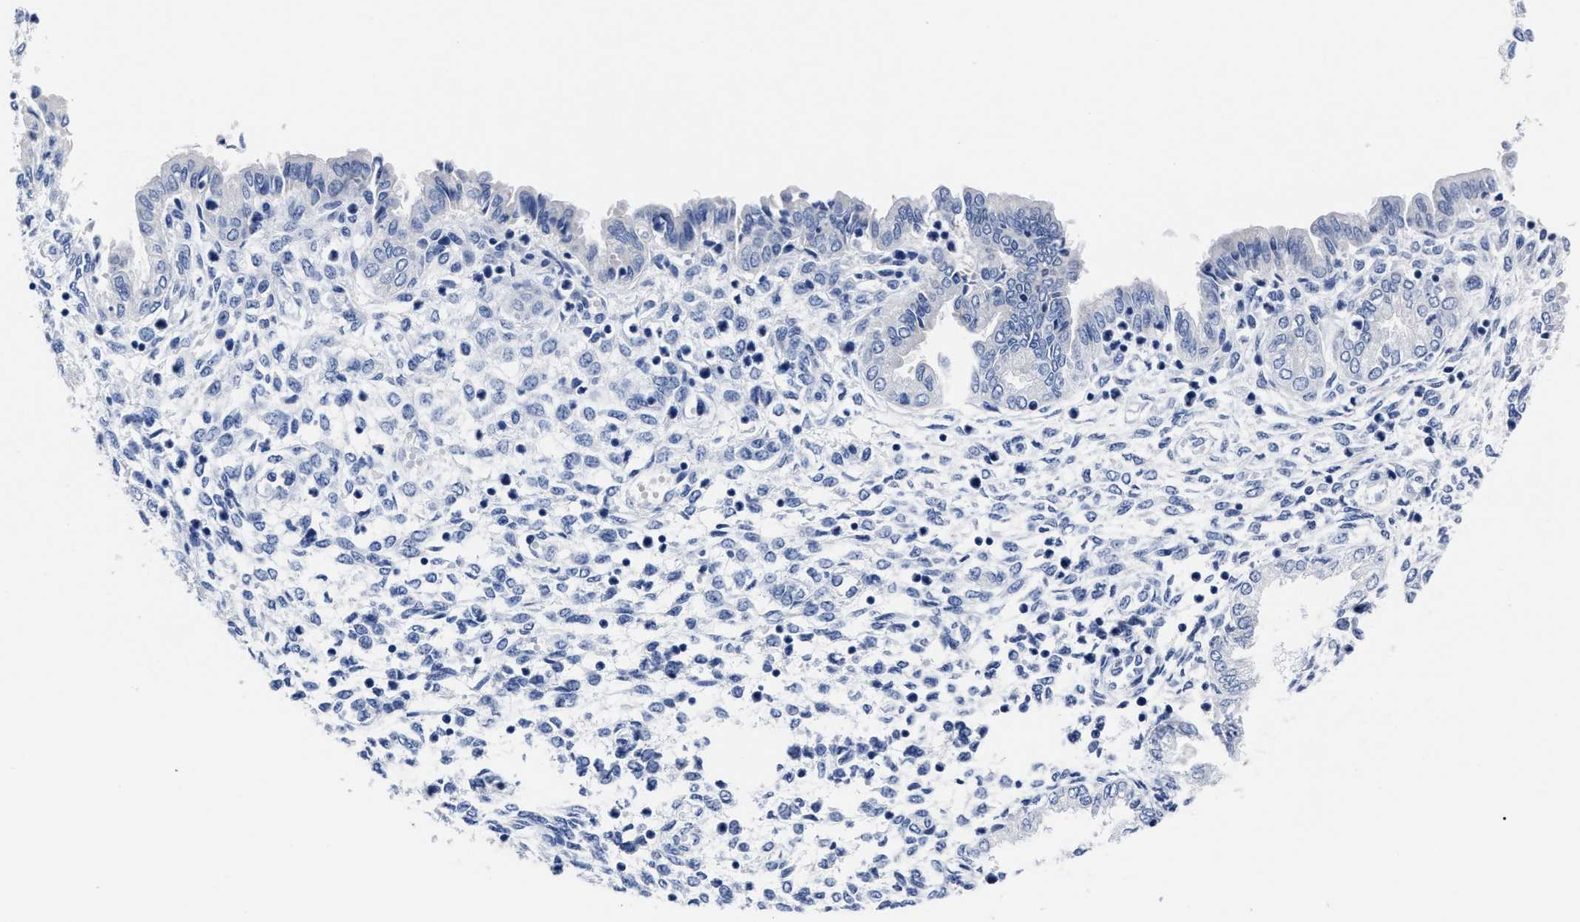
{"staining": {"intensity": "negative", "quantity": "none", "location": "none"}, "tissue": "endometrium", "cell_type": "Cells in endometrial stroma", "image_type": "normal", "snomed": [{"axis": "morphology", "description": "Normal tissue, NOS"}, {"axis": "topography", "description": "Endometrium"}], "caption": "A micrograph of human endometrium is negative for staining in cells in endometrial stroma.", "gene": "ALPG", "patient": {"sex": "female", "age": 33}}